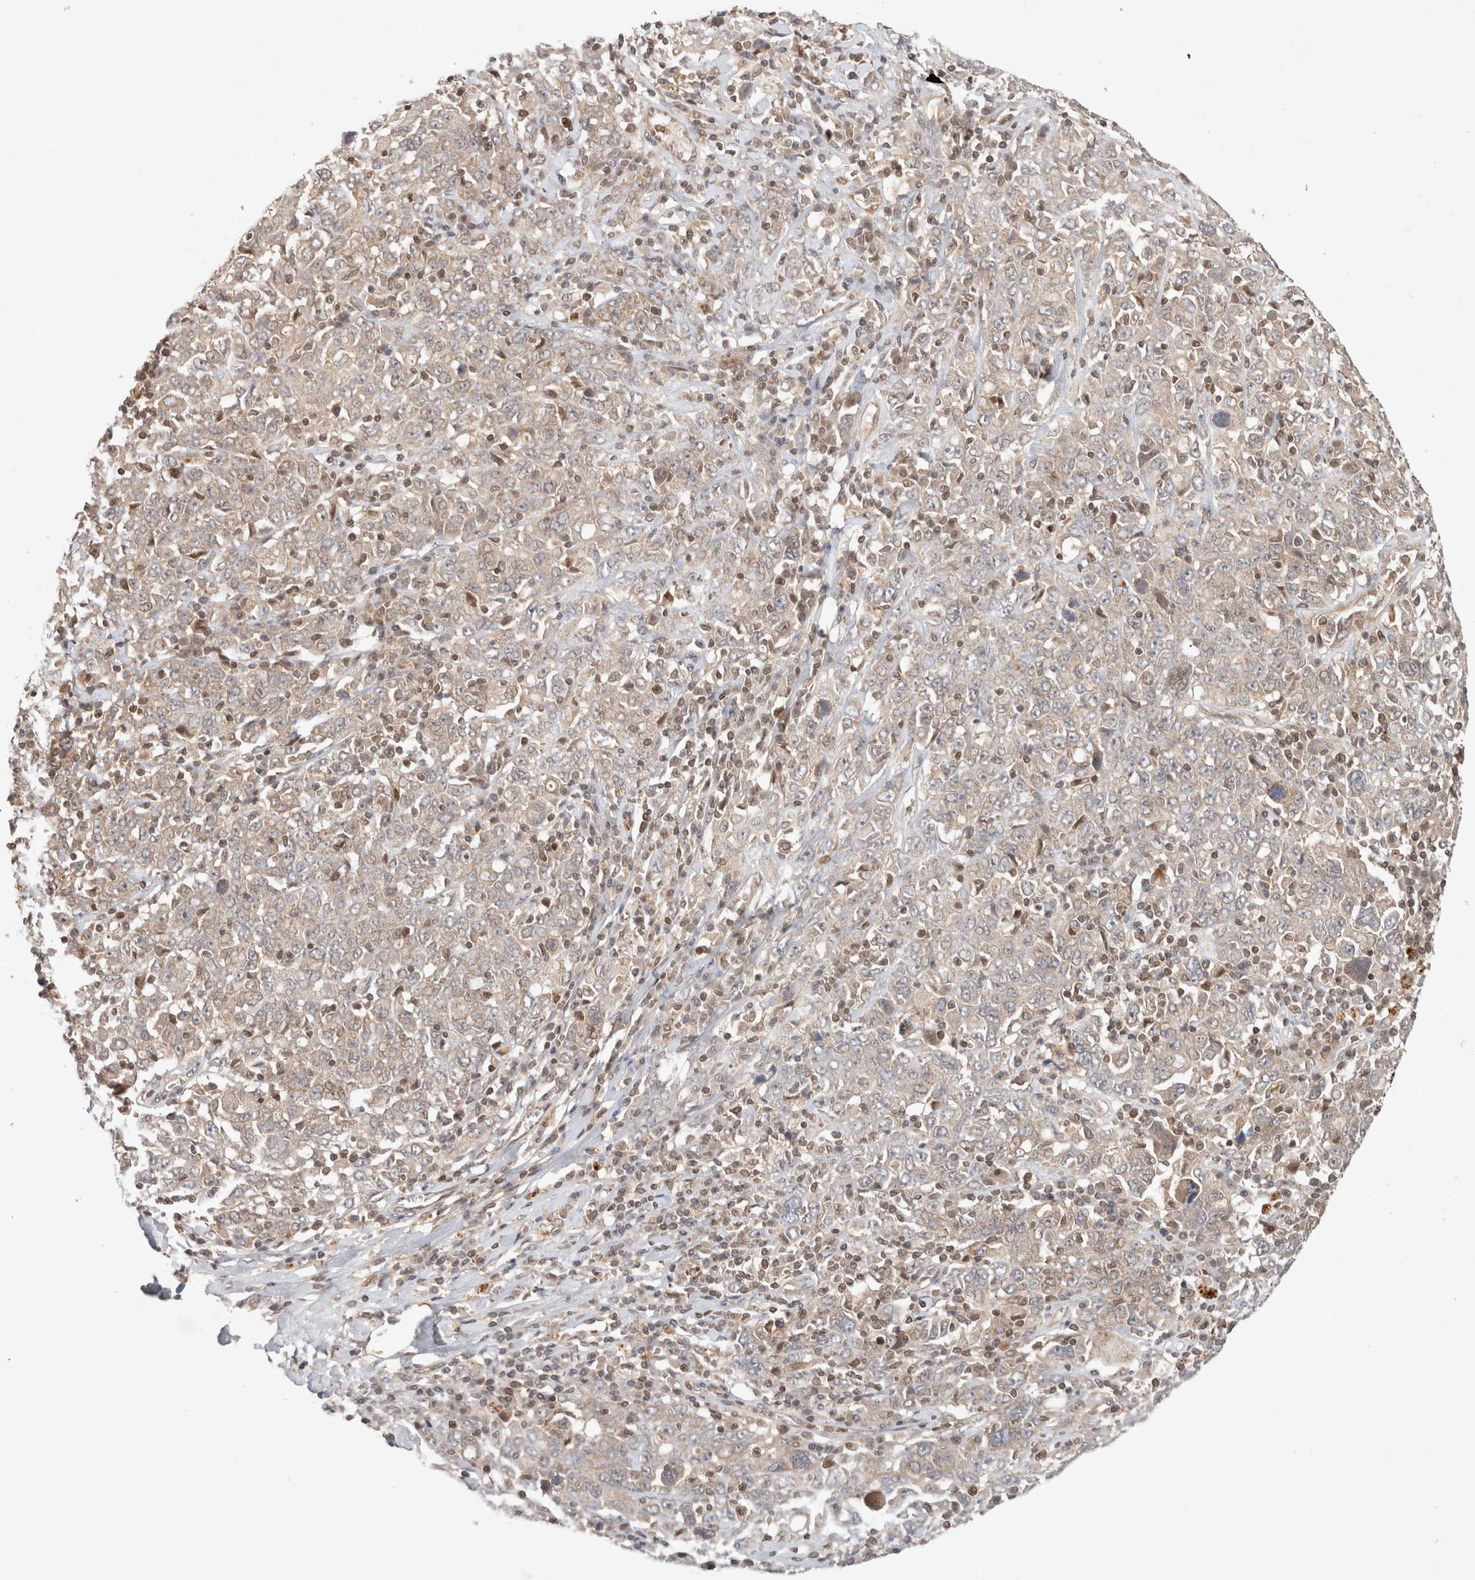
{"staining": {"intensity": "weak", "quantity": "25%-75%", "location": "cytoplasmic/membranous"}, "tissue": "ovarian cancer", "cell_type": "Tumor cells", "image_type": "cancer", "snomed": [{"axis": "morphology", "description": "Carcinoma, endometroid"}, {"axis": "topography", "description": "Ovary"}], "caption": "Ovarian endometroid carcinoma tissue exhibits weak cytoplasmic/membranous positivity in approximately 25%-75% of tumor cells", "gene": "CAAP1", "patient": {"sex": "female", "age": 62}}